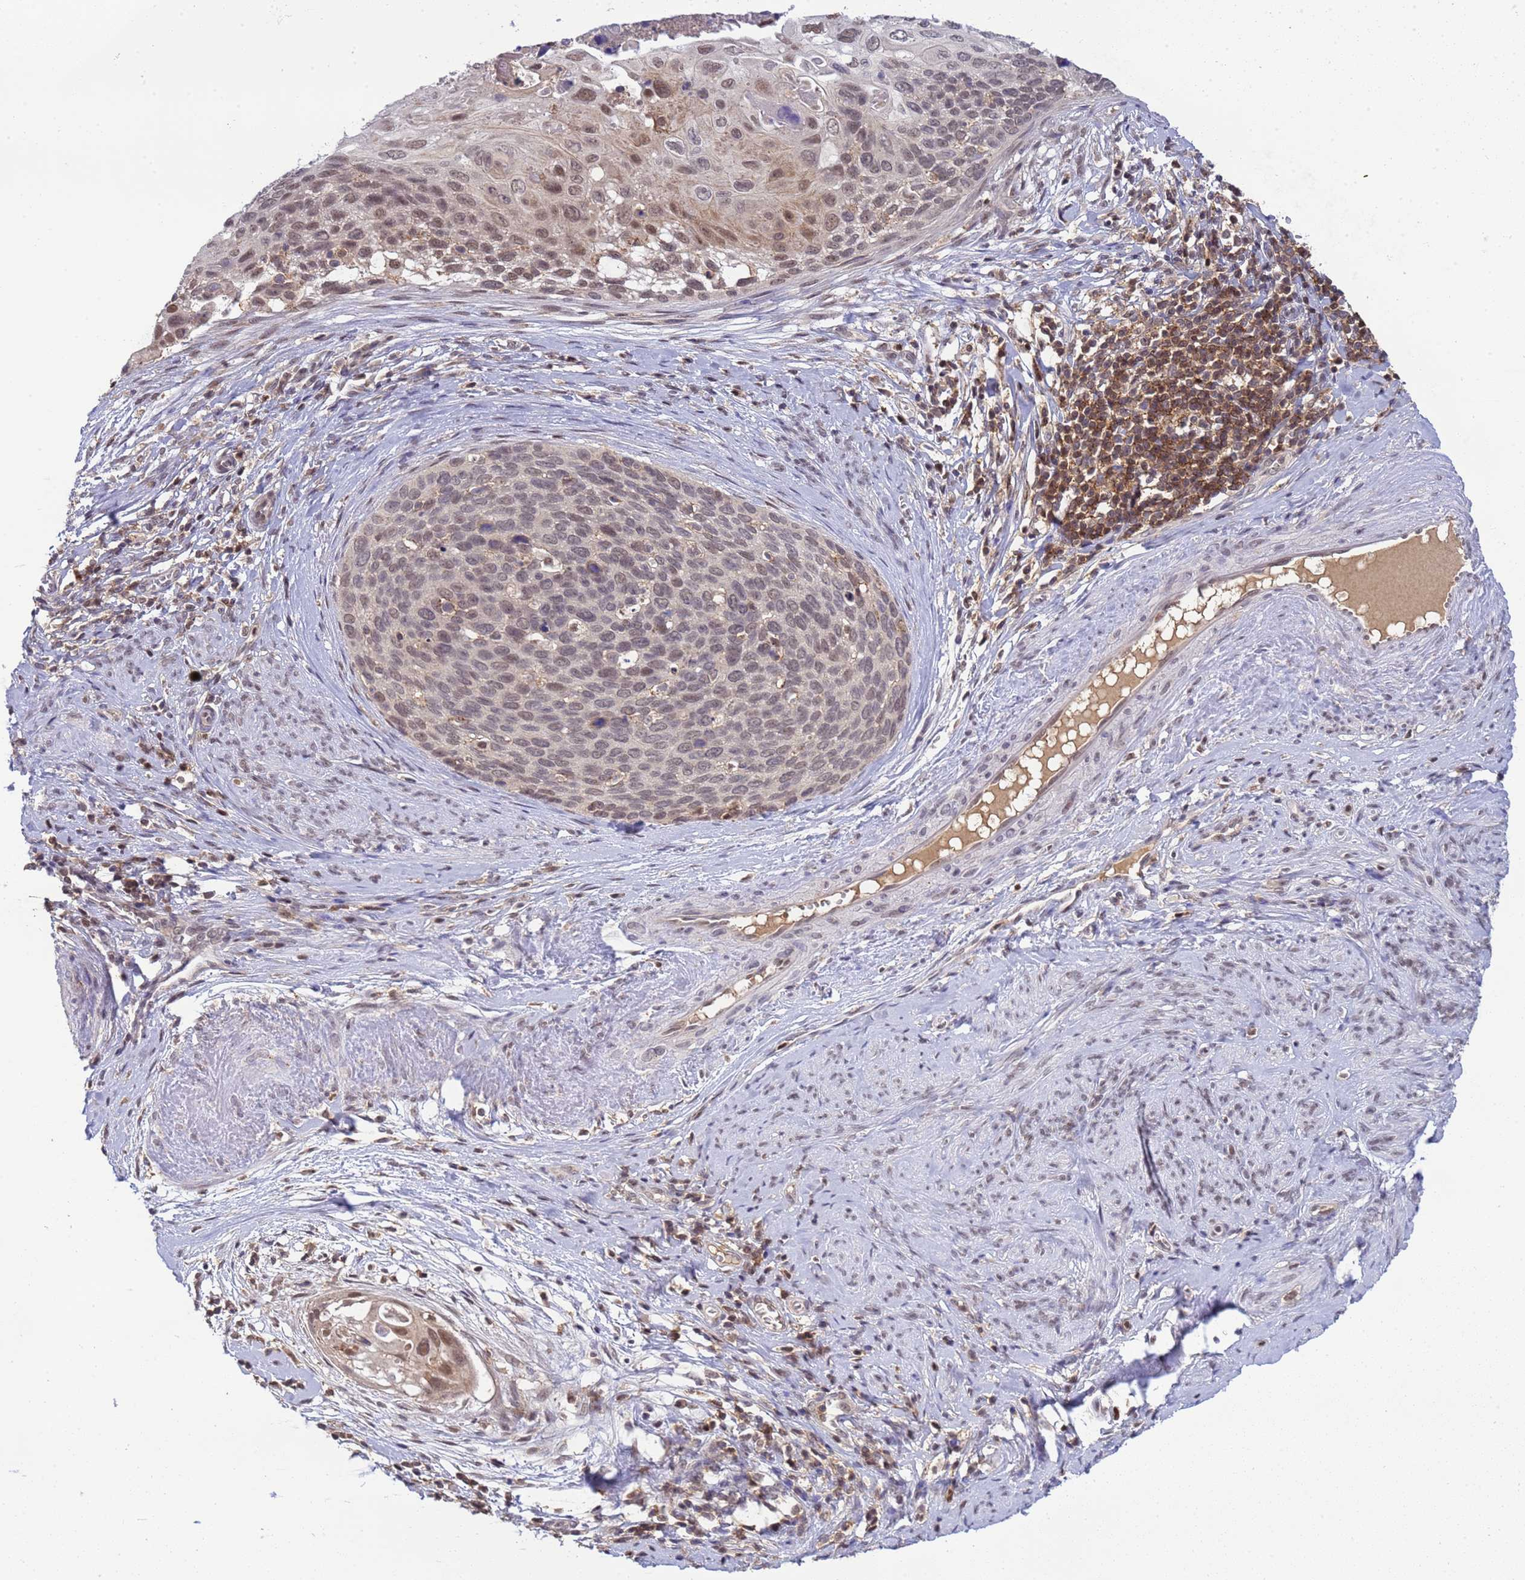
{"staining": {"intensity": "moderate", "quantity": "25%-75%", "location": "nuclear"}, "tissue": "cervical cancer", "cell_type": "Tumor cells", "image_type": "cancer", "snomed": [{"axis": "morphology", "description": "Squamous cell carcinoma, NOS"}, {"axis": "topography", "description": "Cervix"}], "caption": "Protein staining of cervical cancer tissue exhibits moderate nuclear expression in approximately 25%-75% of tumor cells.", "gene": "CD53", "patient": {"sex": "female", "age": 80}}